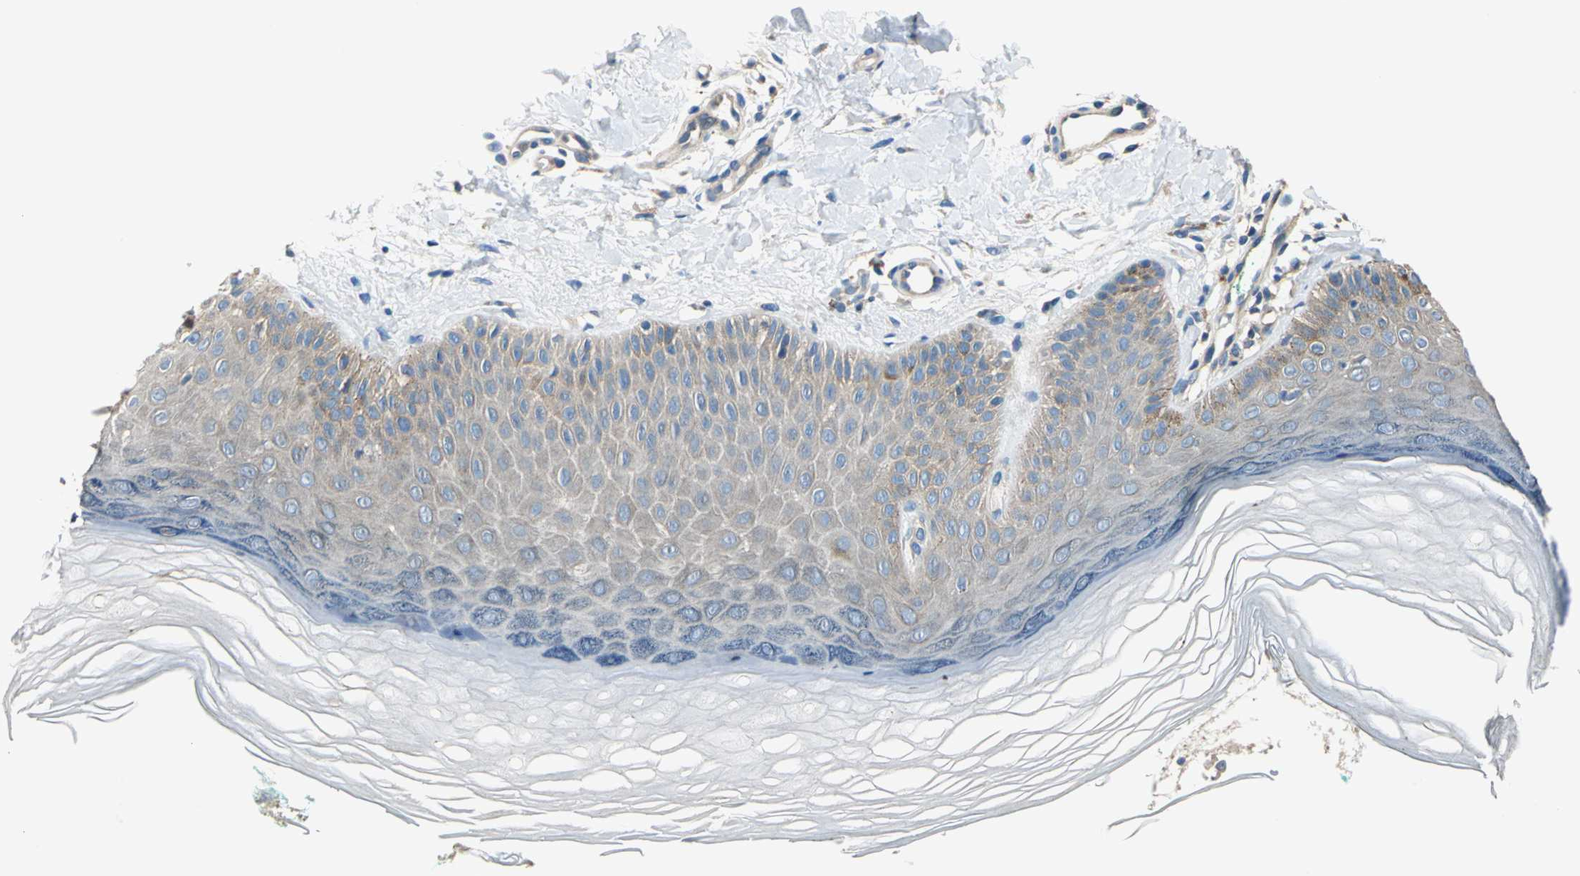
{"staining": {"intensity": "weak", "quantity": ">75%", "location": "cytoplasmic/membranous"}, "tissue": "skin", "cell_type": "Fibroblasts", "image_type": "normal", "snomed": [{"axis": "morphology", "description": "Normal tissue, NOS"}, {"axis": "topography", "description": "Skin"}], "caption": "Immunohistochemical staining of normal skin demonstrates weak cytoplasmic/membranous protein expression in about >75% of fibroblasts.", "gene": "DDX3X", "patient": {"sex": "male", "age": 26}}